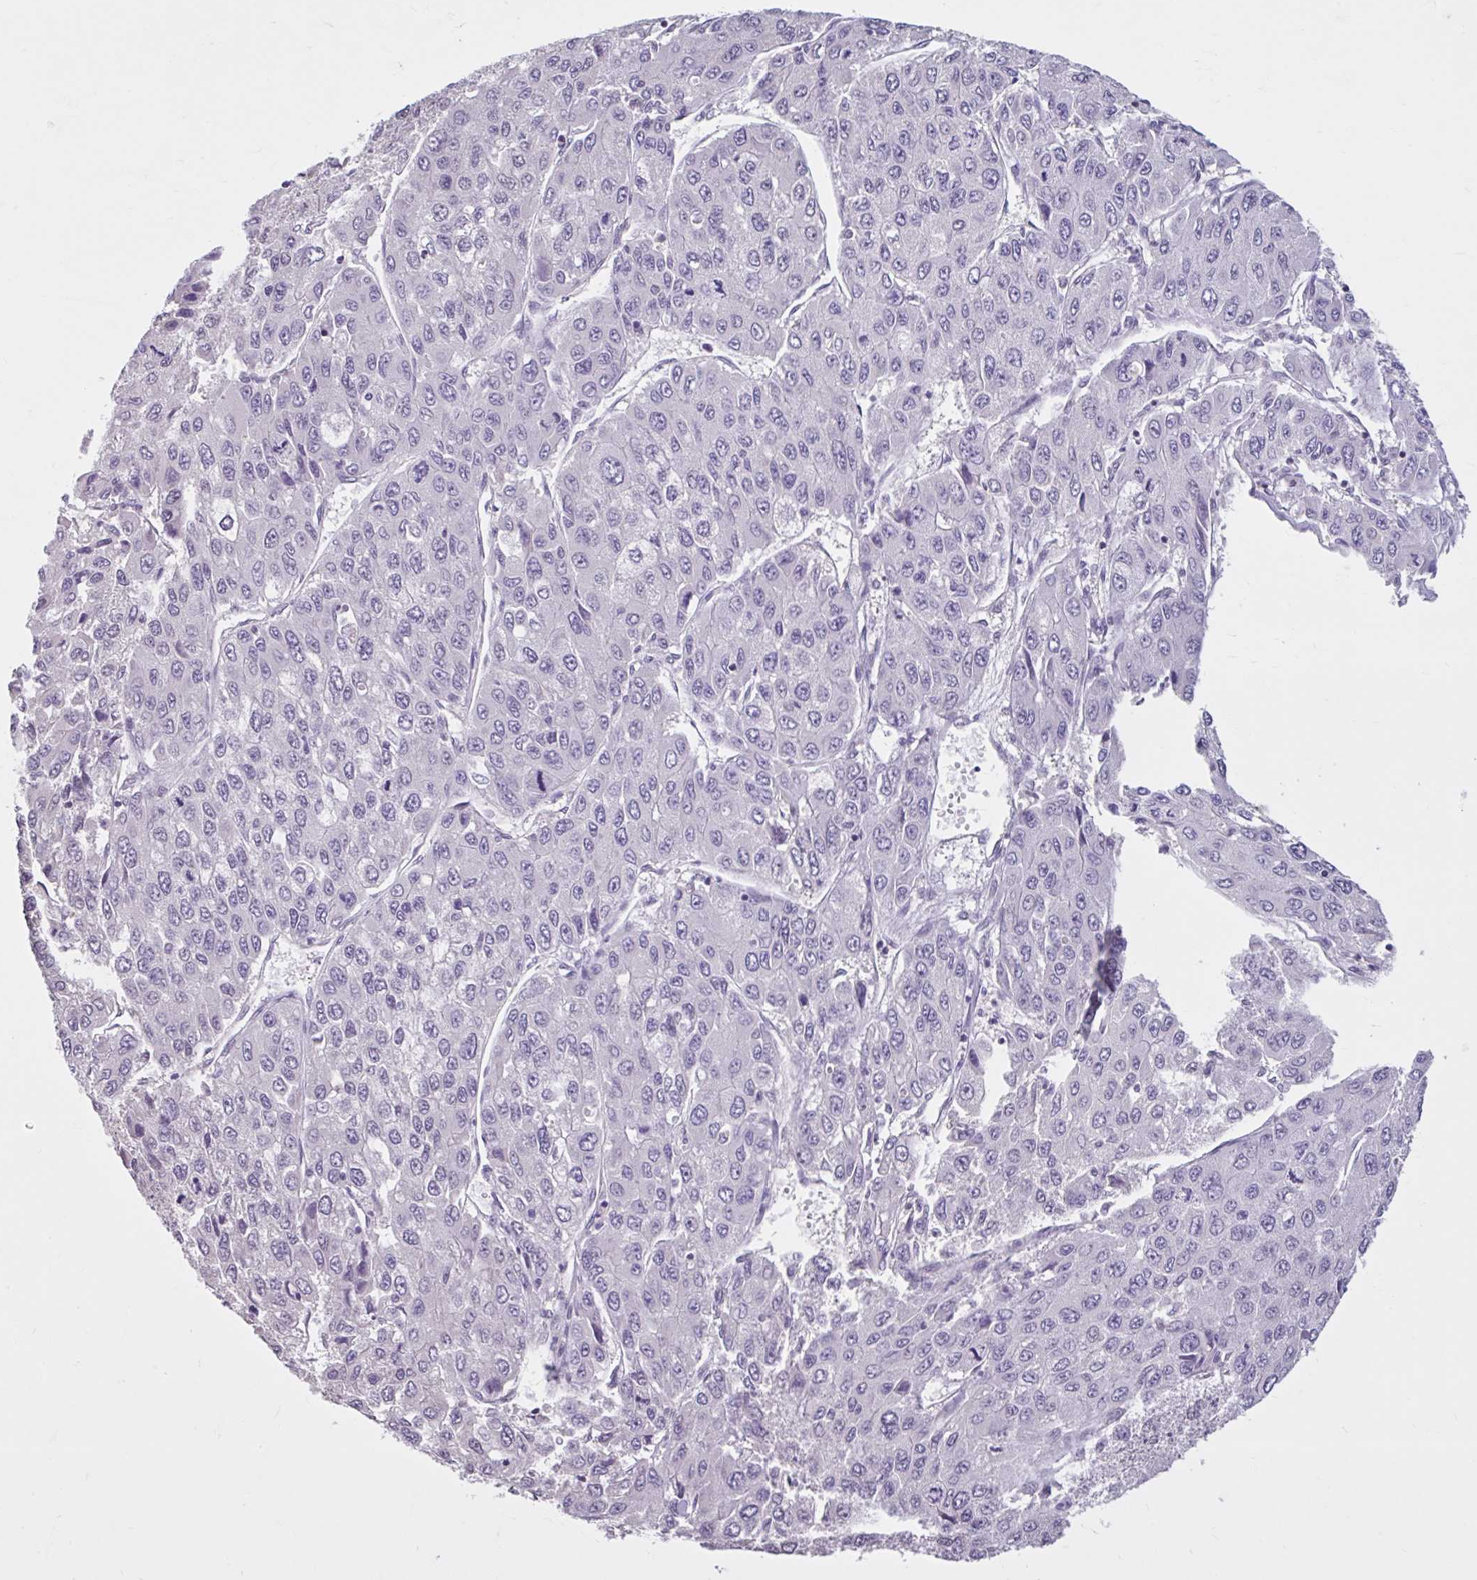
{"staining": {"intensity": "negative", "quantity": "none", "location": "none"}, "tissue": "liver cancer", "cell_type": "Tumor cells", "image_type": "cancer", "snomed": [{"axis": "morphology", "description": "Carcinoma, Hepatocellular, NOS"}, {"axis": "topography", "description": "Liver"}], "caption": "Immunohistochemical staining of liver cancer reveals no significant expression in tumor cells. (DAB (3,3'-diaminobenzidine) immunohistochemistry (IHC) visualized using brightfield microscopy, high magnification).", "gene": "CDH19", "patient": {"sex": "female", "age": 66}}